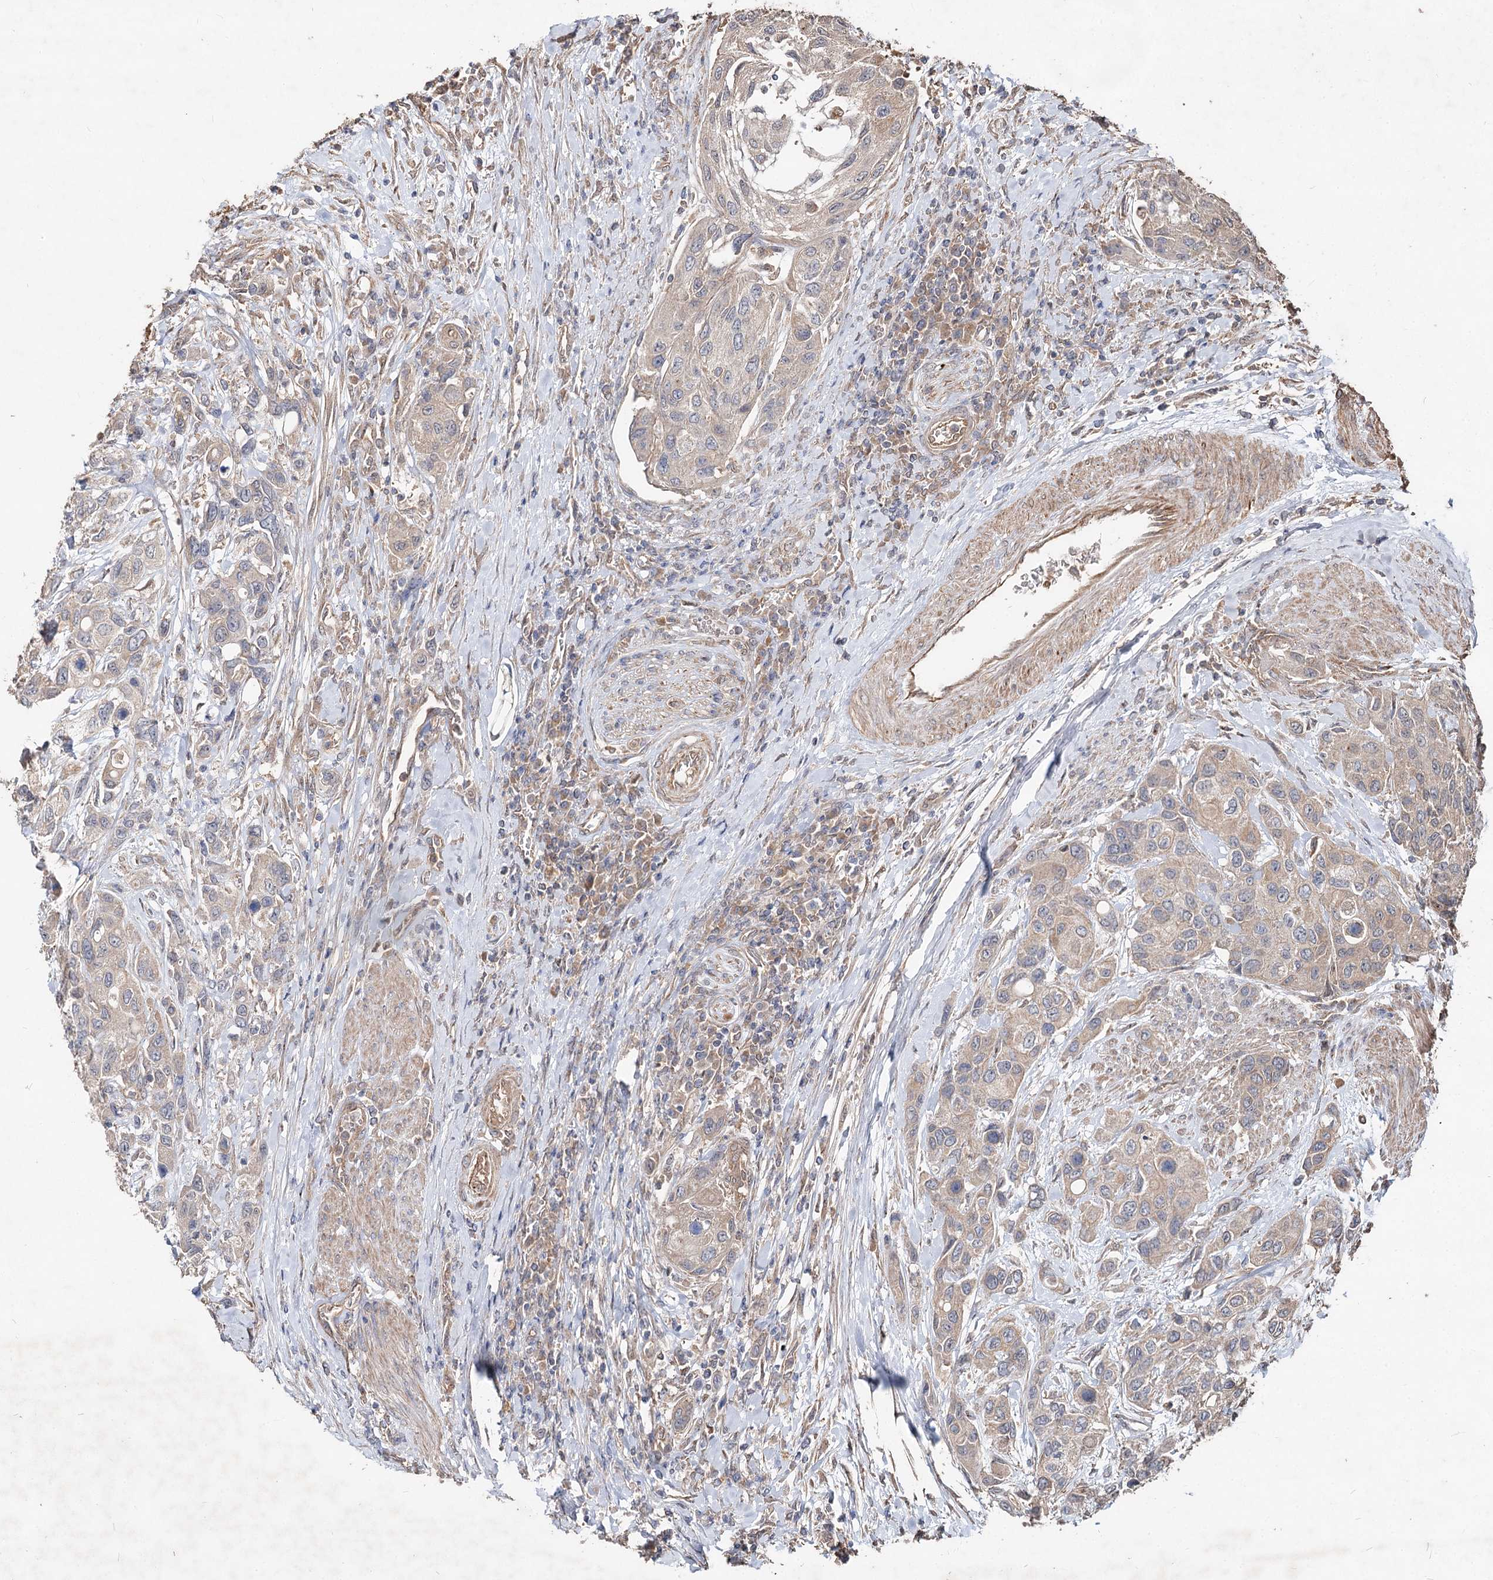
{"staining": {"intensity": "weak", "quantity": "25%-75%", "location": "cytoplasmic/membranous"}, "tissue": "urothelial cancer", "cell_type": "Tumor cells", "image_type": "cancer", "snomed": [{"axis": "morphology", "description": "Normal tissue, NOS"}, {"axis": "morphology", "description": "Urothelial carcinoma, High grade"}, {"axis": "topography", "description": "Vascular tissue"}, {"axis": "topography", "description": "Urinary bladder"}], "caption": "Tumor cells exhibit low levels of weak cytoplasmic/membranous positivity in about 25%-75% of cells in human urothelial cancer.", "gene": "SPART", "patient": {"sex": "female", "age": 56}}